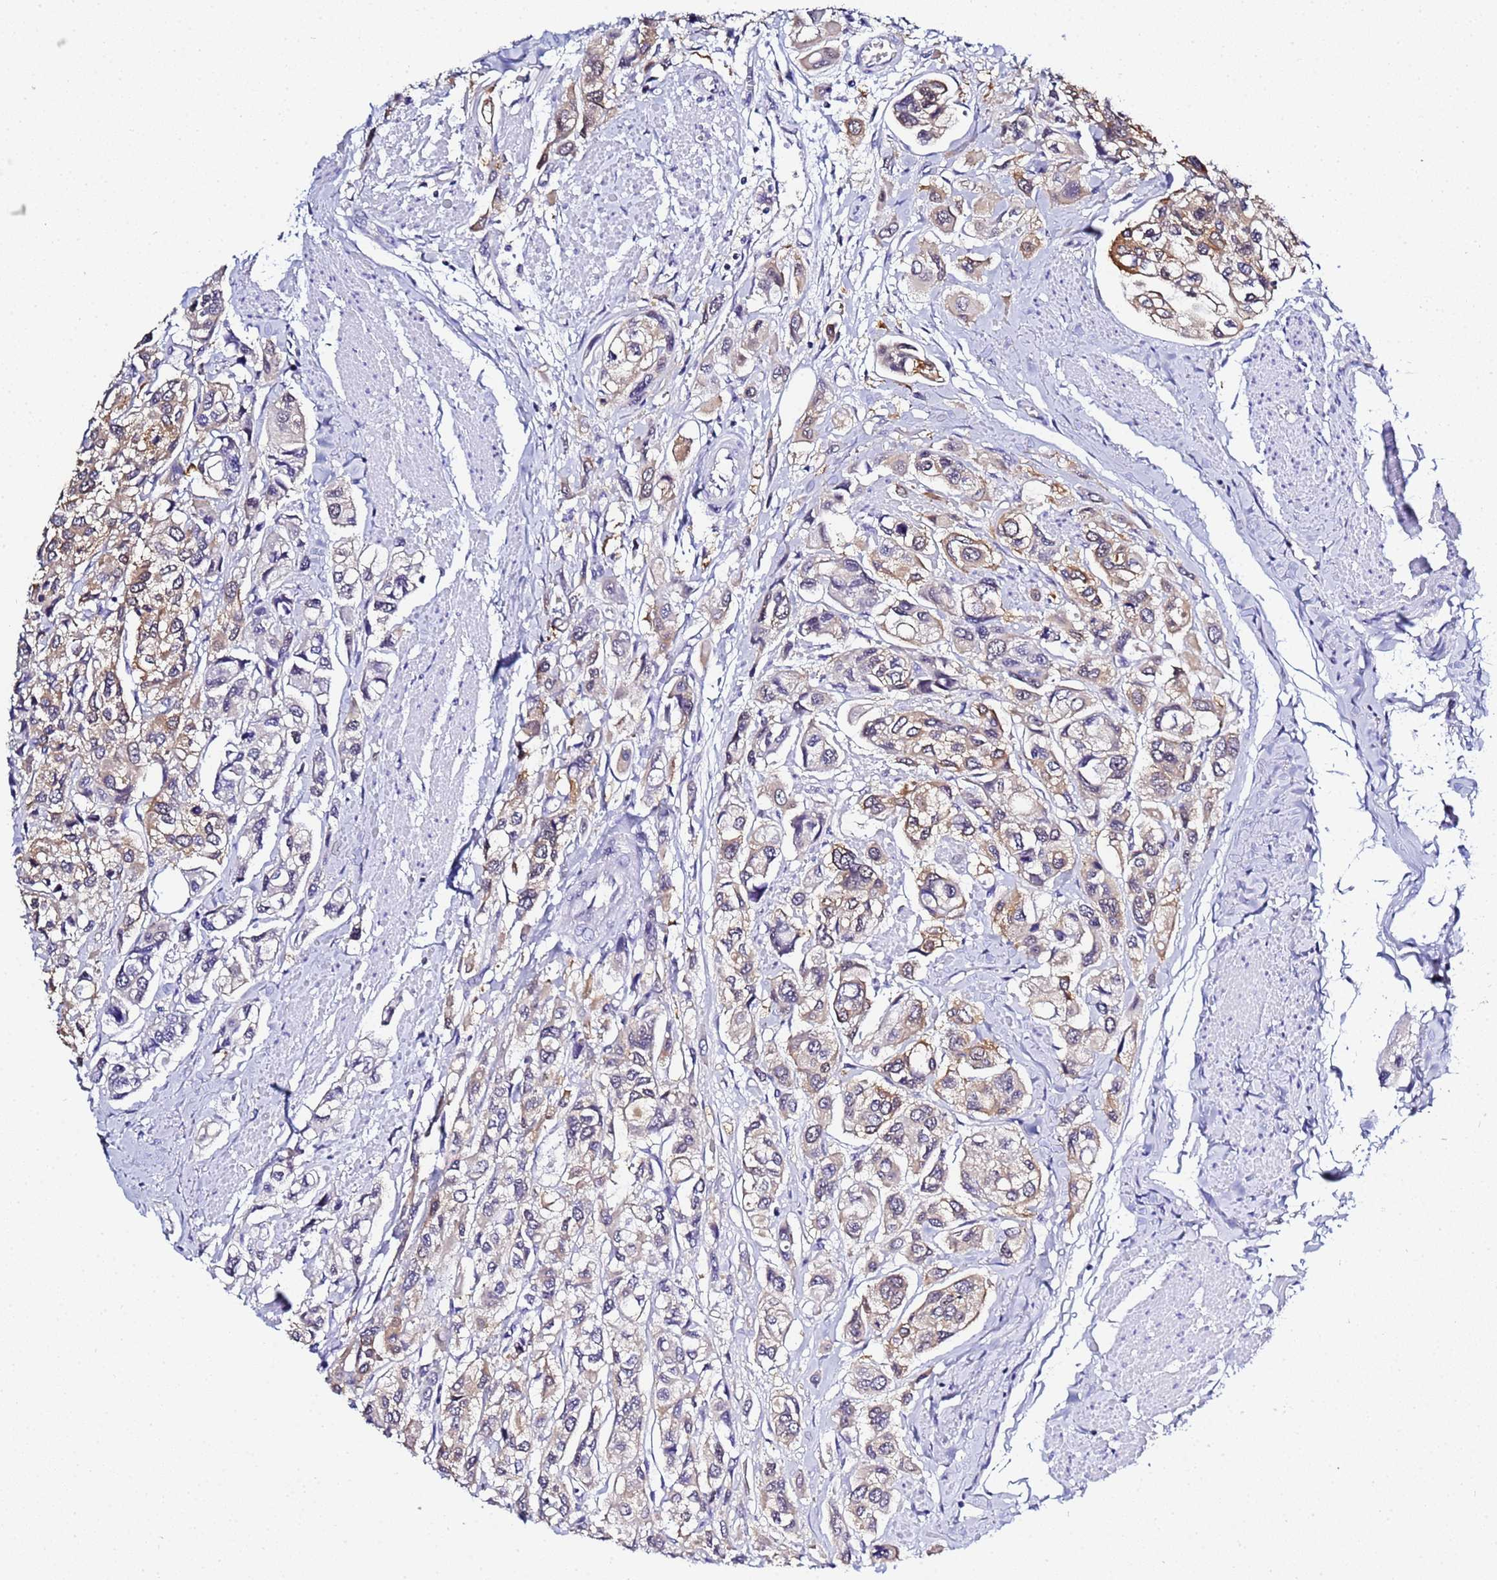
{"staining": {"intensity": "moderate", "quantity": "25%-75%", "location": "cytoplasmic/membranous"}, "tissue": "urothelial cancer", "cell_type": "Tumor cells", "image_type": "cancer", "snomed": [{"axis": "morphology", "description": "Urothelial carcinoma, High grade"}, {"axis": "topography", "description": "Urinary bladder"}], "caption": "Human urothelial cancer stained for a protein (brown) demonstrates moderate cytoplasmic/membranous positive expression in about 25%-75% of tumor cells.", "gene": "ACTL6B", "patient": {"sex": "male", "age": 67}}